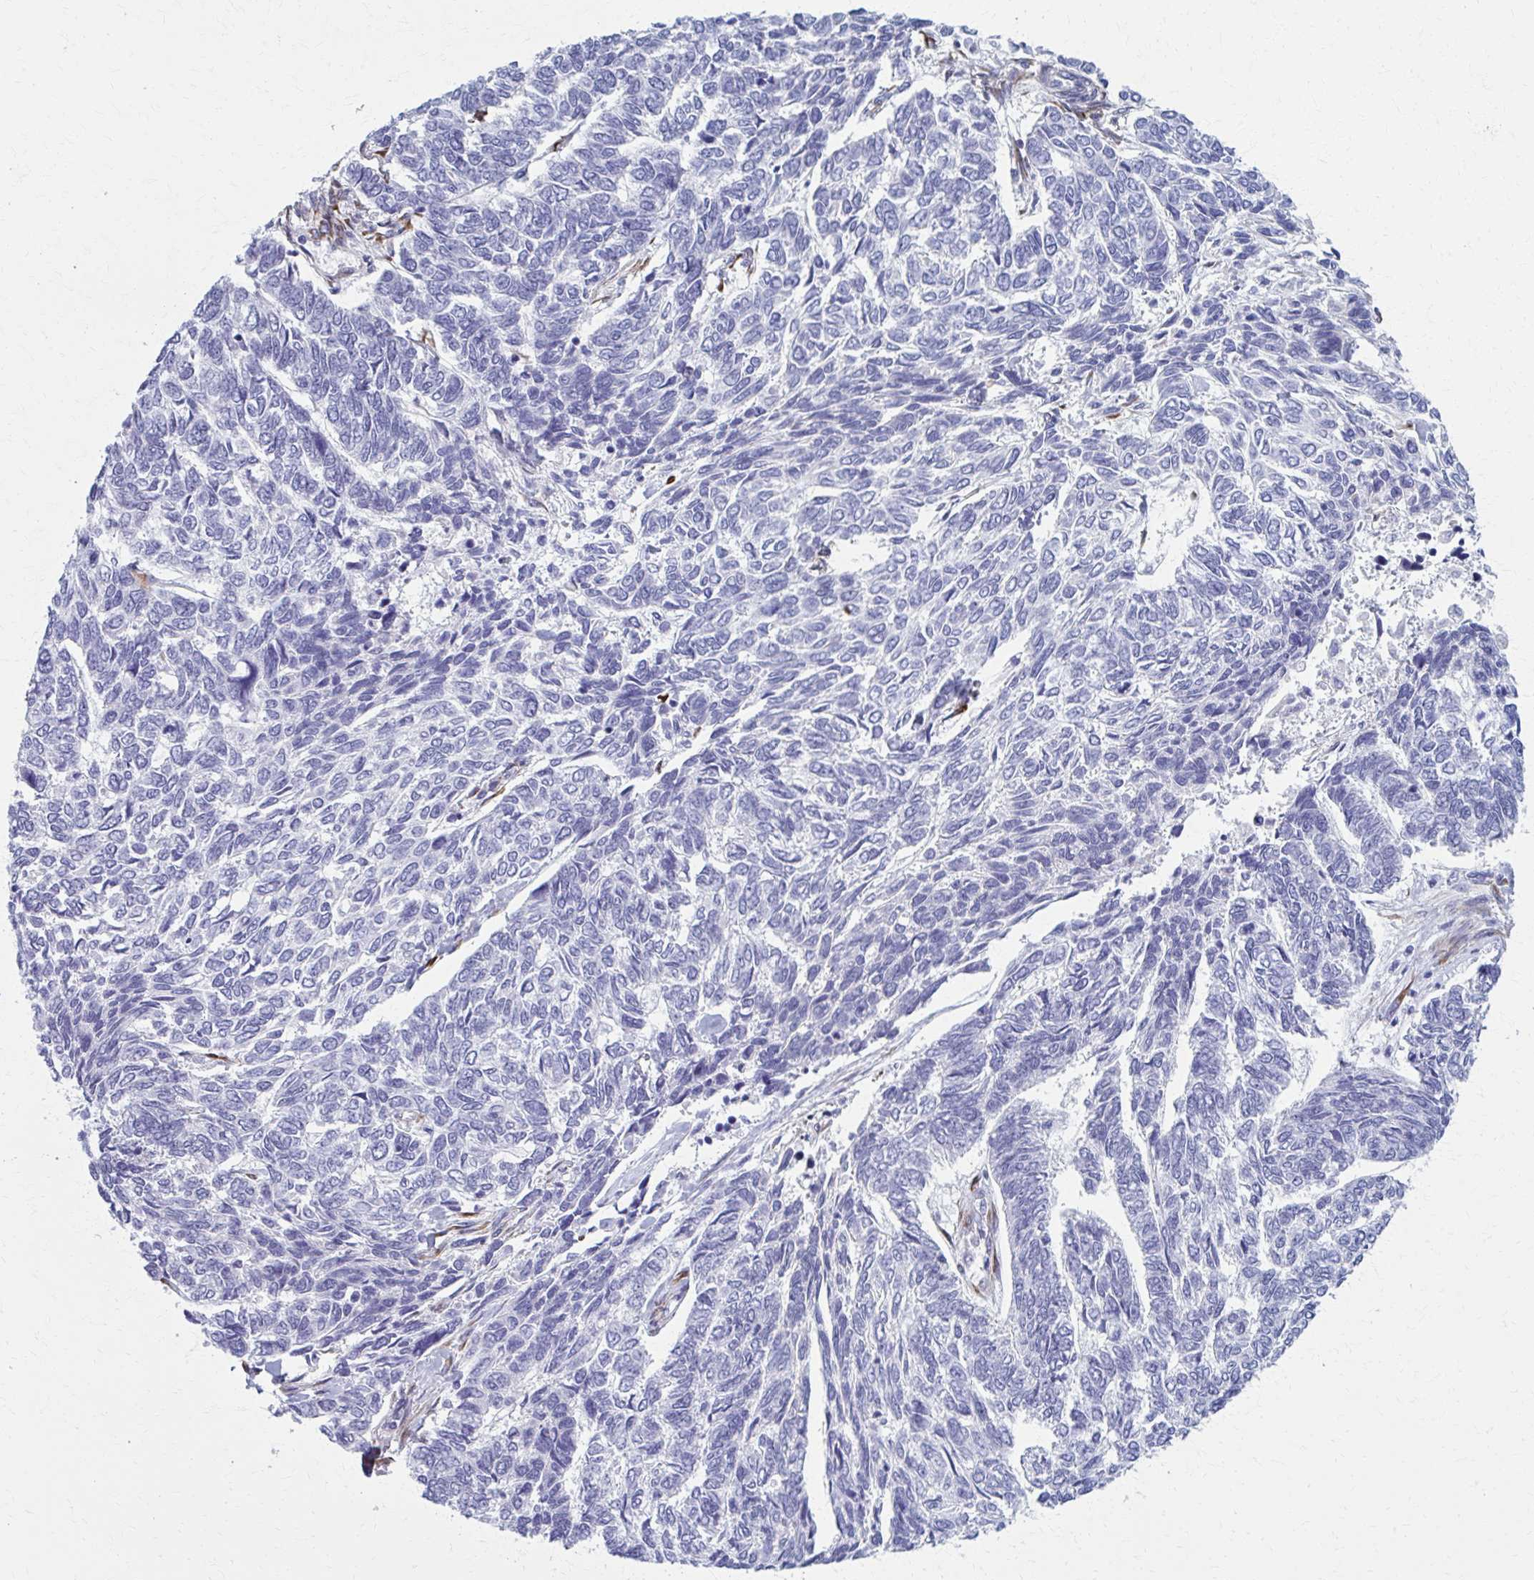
{"staining": {"intensity": "negative", "quantity": "none", "location": "none"}, "tissue": "skin cancer", "cell_type": "Tumor cells", "image_type": "cancer", "snomed": [{"axis": "morphology", "description": "Basal cell carcinoma"}, {"axis": "topography", "description": "Skin"}], "caption": "Immunohistochemistry of human skin cancer displays no expression in tumor cells.", "gene": "SPATS2L", "patient": {"sex": "female", "age": 65}}